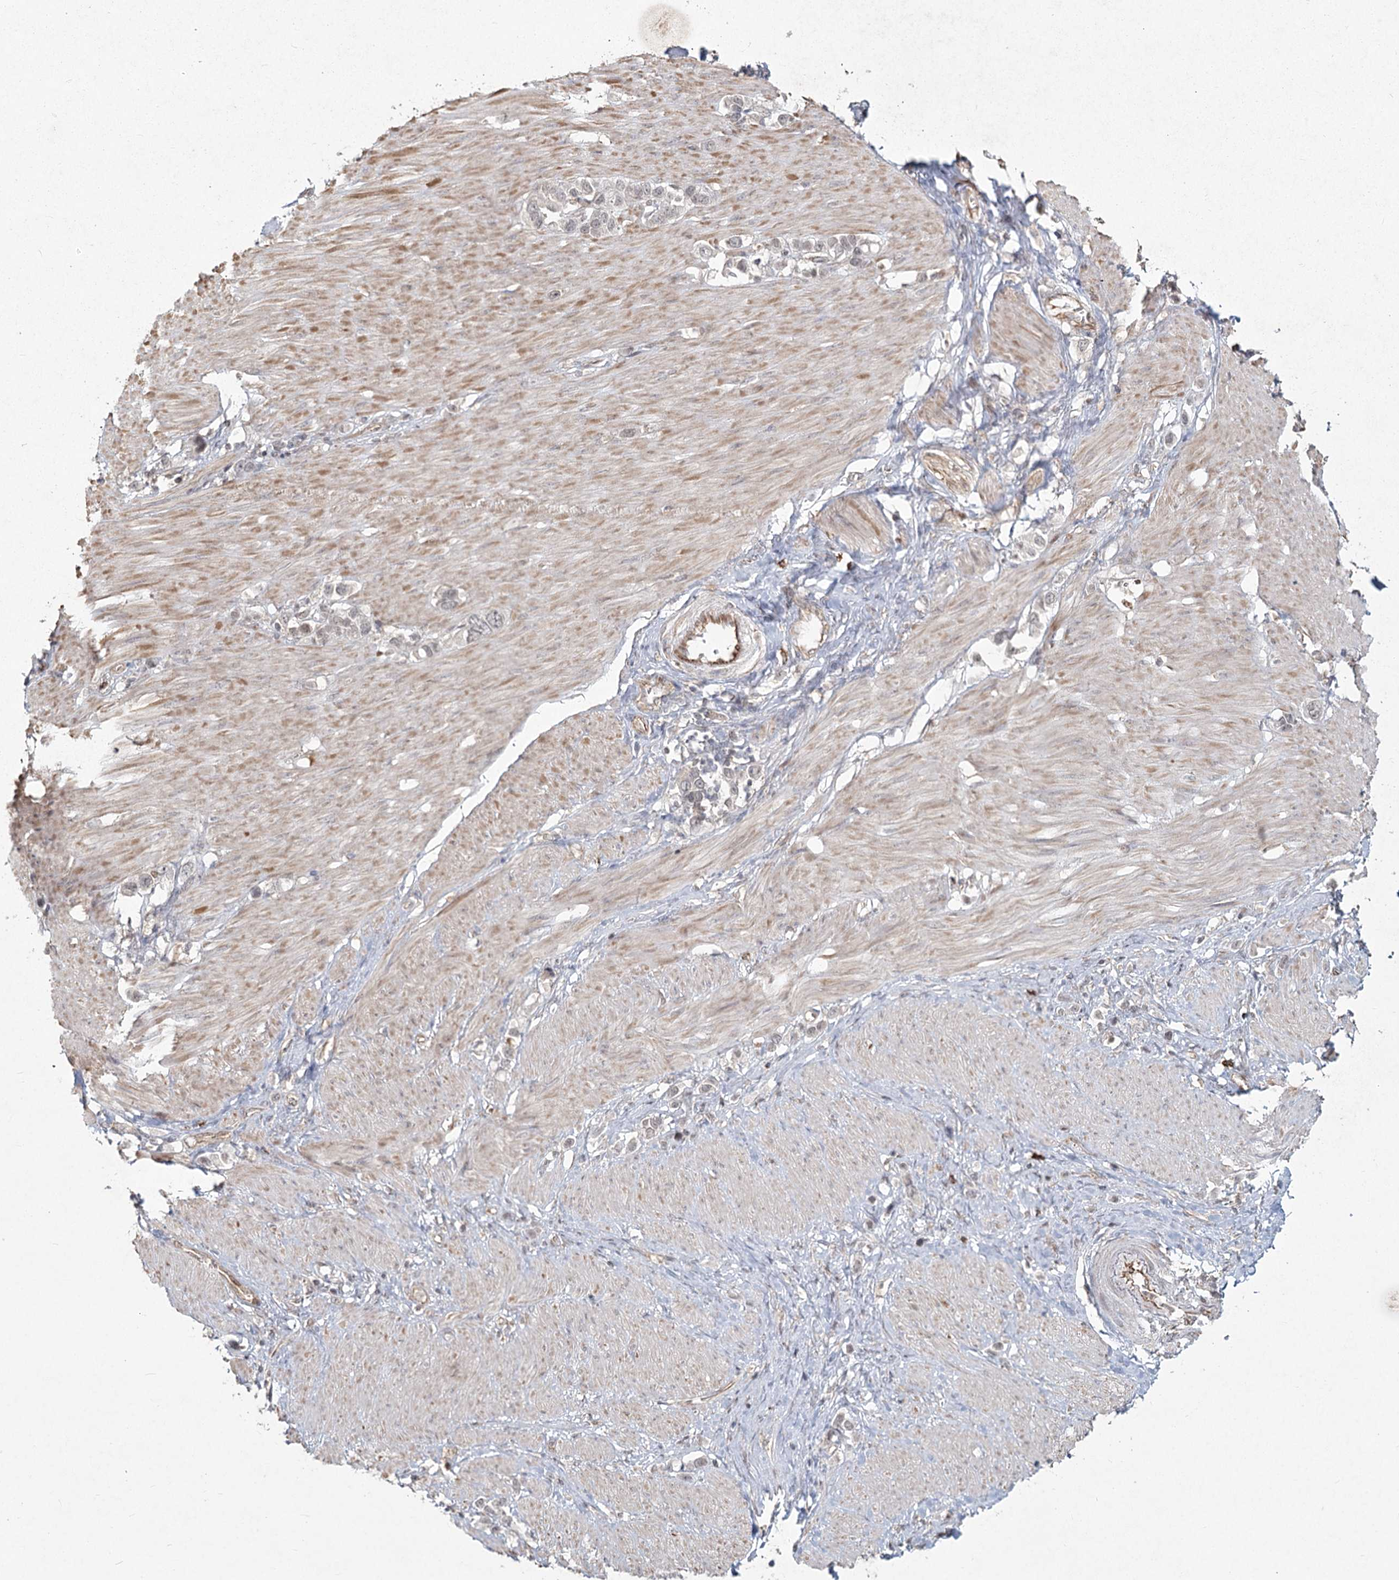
{"staining": {"intensity": "negative", "quantity": "none", "location": "none"}, "tissue": "stomach cancer", "cell_type": "Tumor cells", "image_type": "cancer", "snomed": [{"axis": "morphology", "description": "Normal tissue, NOS"}, {"axis": "morphology", "description": "Adenocarcinoma, NOS"}, {"axis": "topography", "description": "Stomach, upper"}, {"axis": "topography", "description": "Stomach"}], "caption": "Tumor cells show no significant expression in stomach adenocarcinoma. Brightfield microscopy of immunohistochemistry stained with DAB (brown) and hematoxylin (blue), captured at high magnification.", "gene": "AP2M1", "patient": {"sex": "female", "age": 65}}